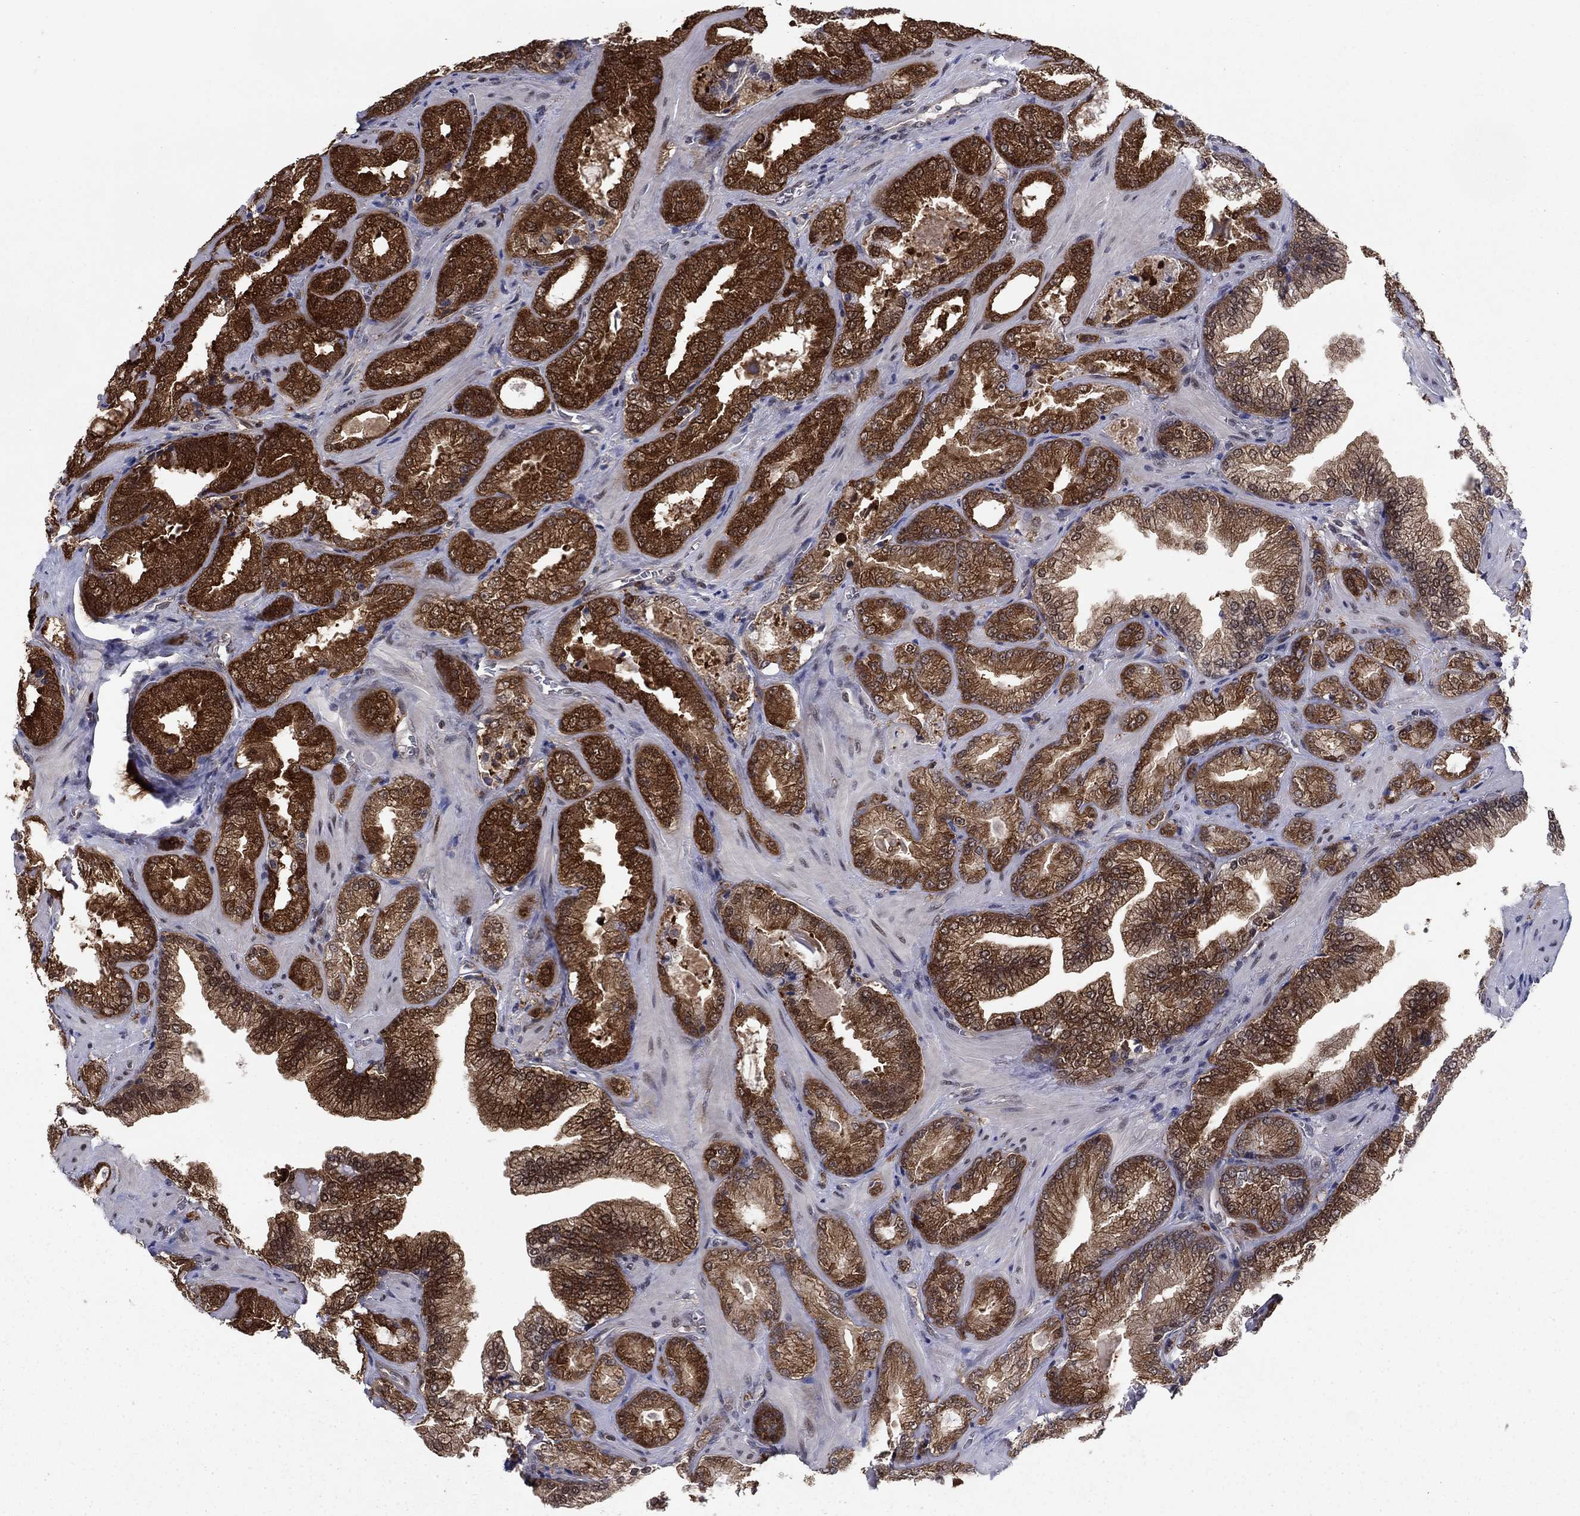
{"staining": {"intensity": "strong", "quantity": "25%-75%", "location": "cytoplasmic/membranous"}, "tissue": "prostate cancer", "cell_type": "Tumor cells", "image_type": "cancer", "snomed": [{"axis": "morphology", "description": "Adenocarcinoma, Low grade"}, {"axis": "topography", "description": "Prostate"}], "caption": "Tumor cells display high levels of strong cytoplasmic/membranous positivity in approximately 25%-75% of cells in prostate low-grade adenocarcinoma.", "gene": "FKBP4", "patient": {"sex": "male", "age": 72}}